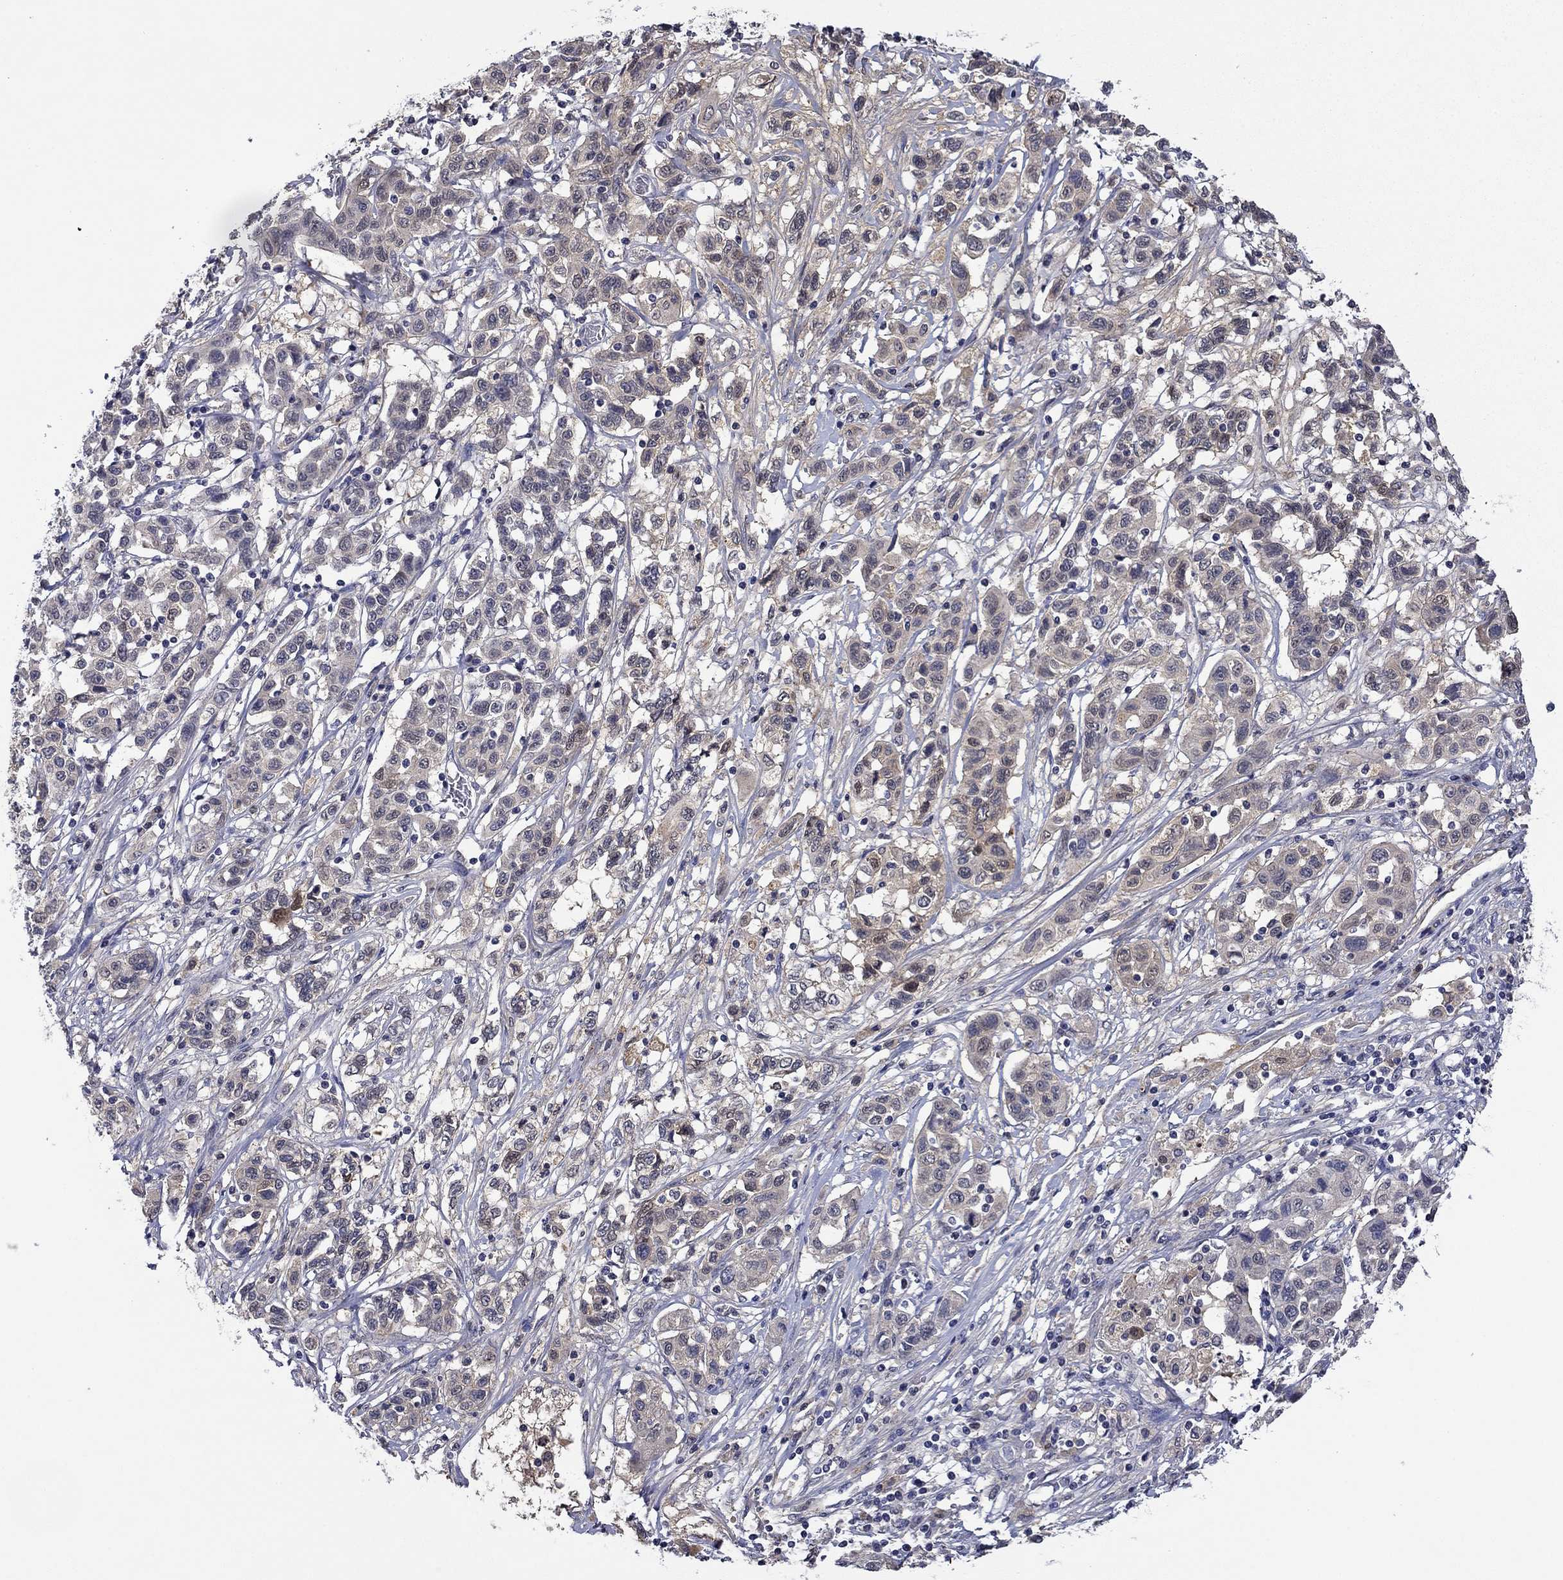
{"staining": {"intensity": "negative", "quantity": "none", "location": "none"}, "tissue": "liver cancer", "cell_type": "Tumor cells", "image_type": "cancer", "snomed": [{"axis": "morphology", "description": "Adenocarcinoma, NOS"}, {"axis": "morphology", "description": "Cholangiocarcinoma"}, {"axis": "topography", "description": "Liver"}], "caption": "This is a photomicrograph of immunohistochemistry staining of liver cancer, which shows no staining in tumor cells.", "gene": "DDTL", "patient": {"sex": "male", "age": 64}}